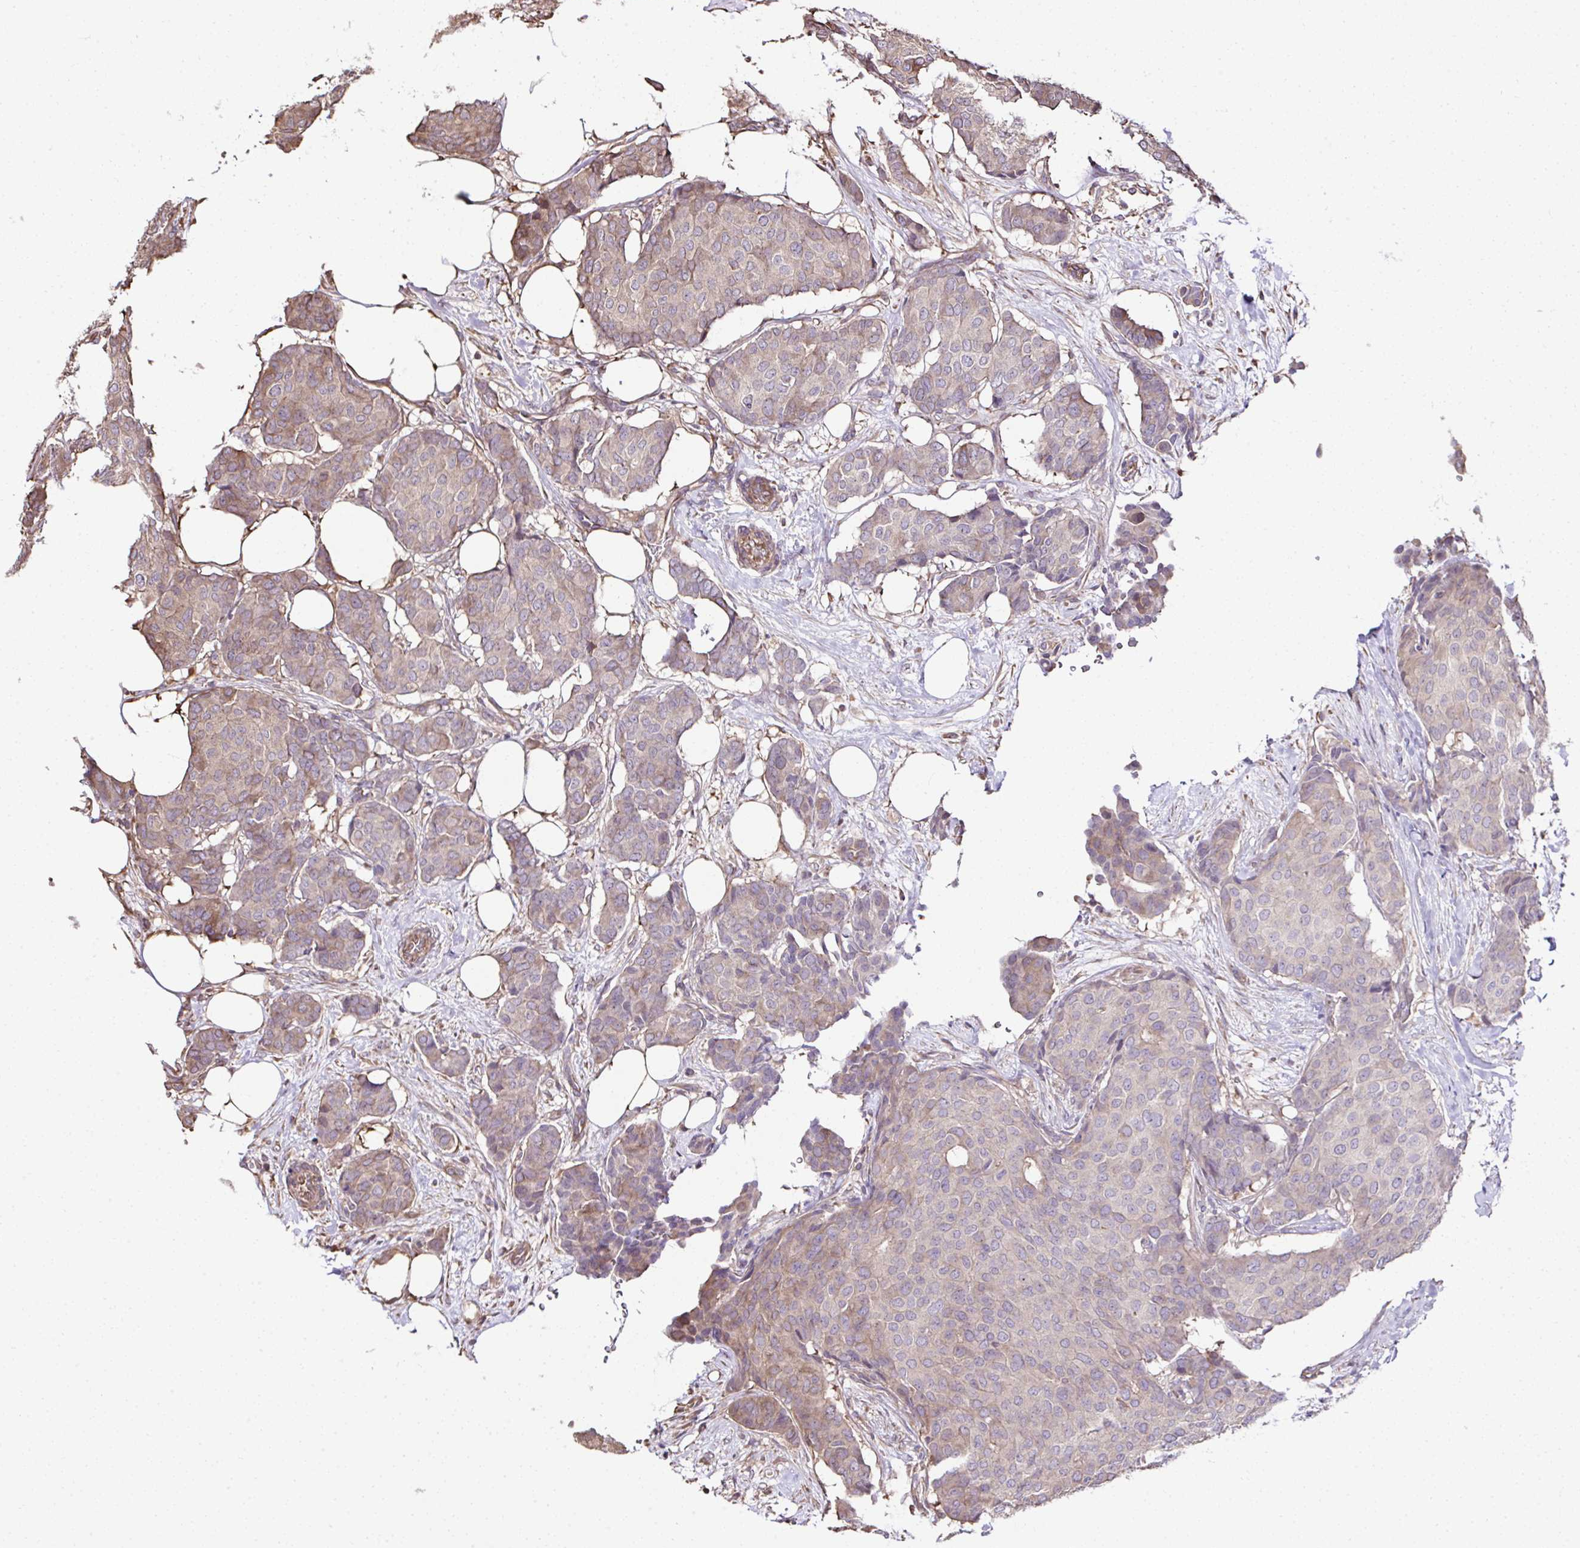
{"staining": {"intensity": "weak", "quantity": ">75%", "location": "cytoplasmic/membranous"}, "tissue": "breast cancer", "cell_type": "Tumor cells", "image_type": "cancer", "snomed": [{"axis": "morphology", "description": "Duct carcinoma"}, {"axis": "topography", "description": "Breast"}], "caption": "About >75% of tumor cells in breast cancer (infiltrating ductal carcinoma) show weak cytoplasmic/membranous protein staining as visualized by brown immunohistochemical staining.", "gene": "CCDC85C", "patient": {"sex": "female", "age": 75}}